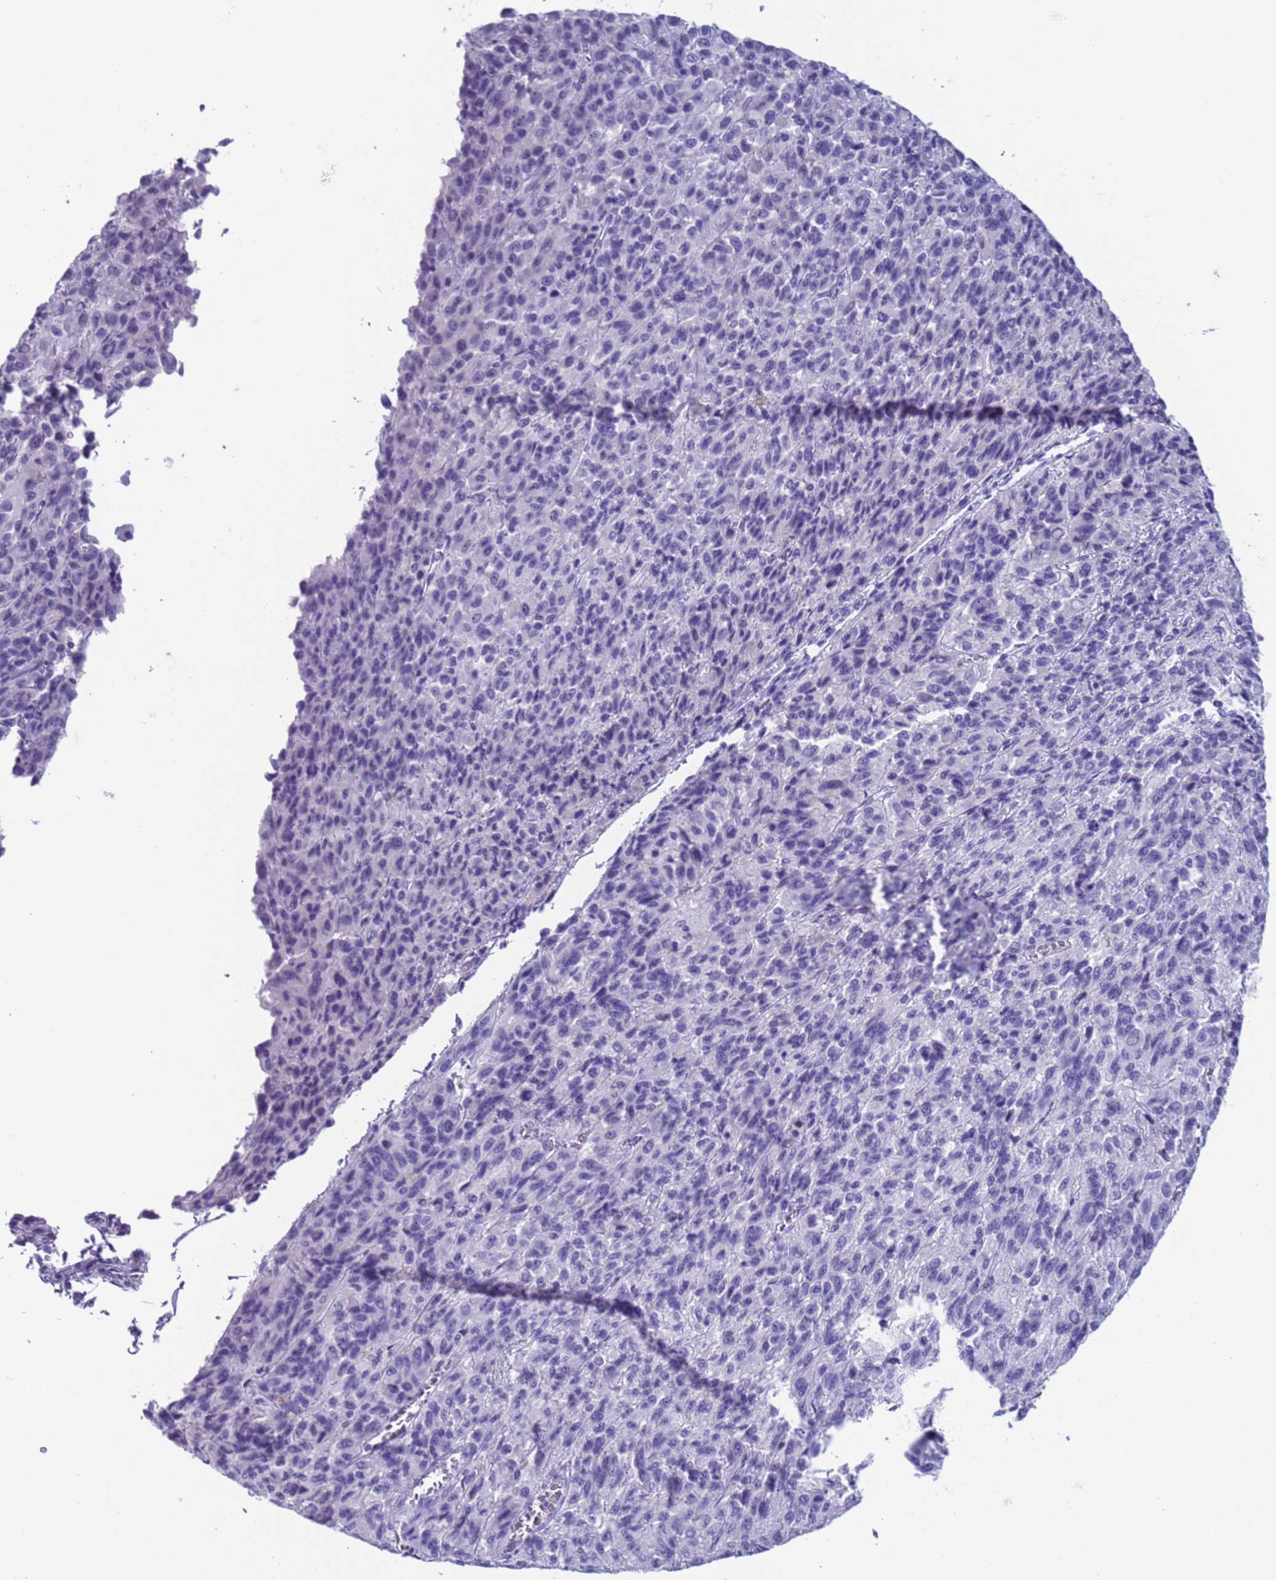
{"staining": {"intensity": "negative", "quantity": "none", "location": "none"}, "tissue": "melanoma", "cell_type": "Tumor cells", "image_type": "cancer", "snomed": [{"axis": "morphology", "description": "Malignant melanoma, Metastatic site"}, {"axis": "topography", "description": "Lung"}], "caption": "This is an IHC photomicrograph of melanoma. There is no staining in tumor cells.", "gene": "CKM", "patient": {"sex": "male", "age": 64}}